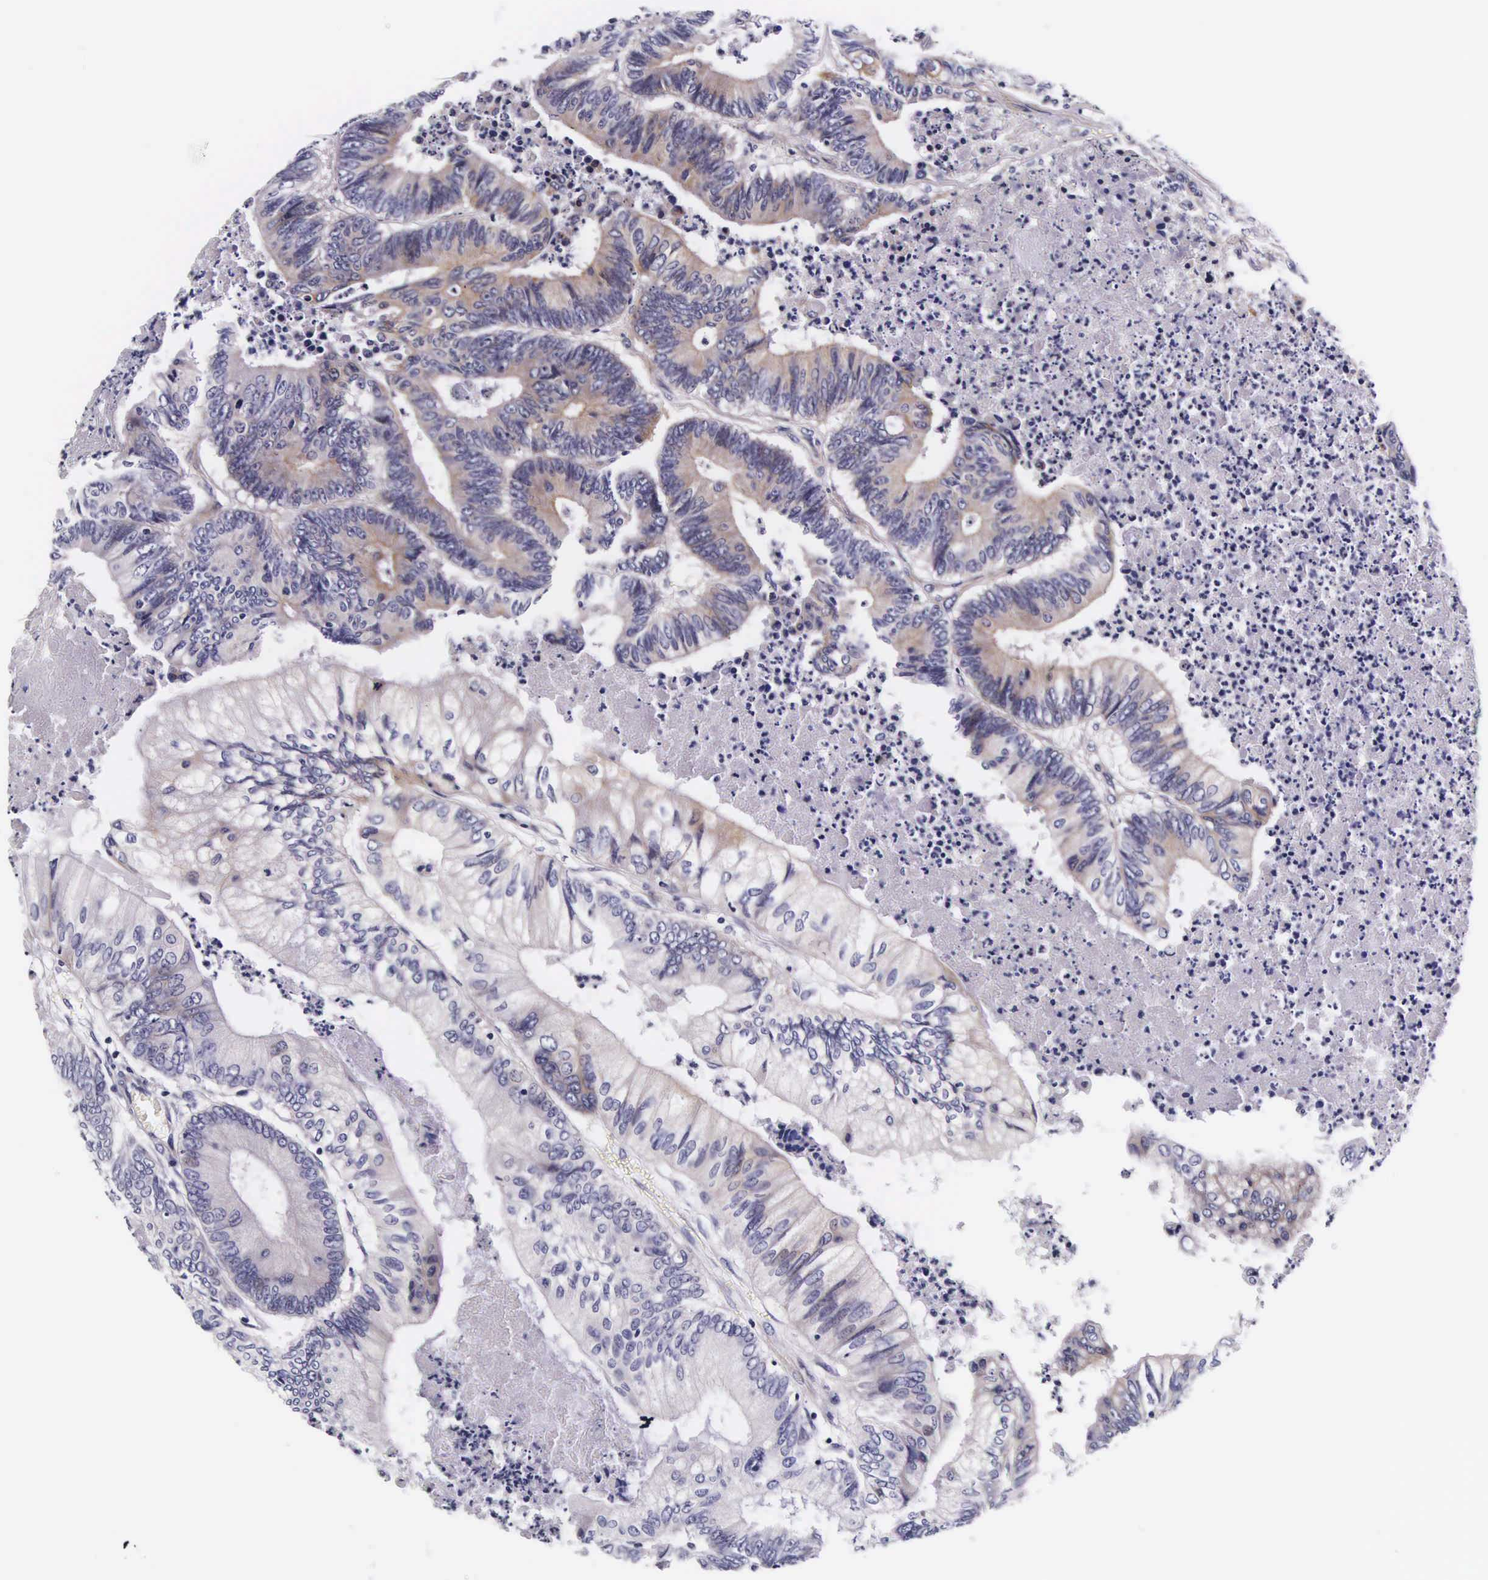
{"staining": {"intensity": "weak", "quantity": "25%-75%", "location": "cytoplasmic/membranous"}, "tissue": "colorectal cancer", "cell_type": "Tumor cells", "image_type": "cancer", "snomed": [{"axis": "morphology", "description": "Adenocarcinoma, NOS"}, {"axis": "topography", "description": "Colon"}], "caption": "A high-resolution histopathology image shows immunohistochemistry (IHC) staining of colorectal cancer, which reveals weak cytoplasmic/membranous staining in approximately 25%-75% of tumor cells.", "gene": "UPRT", "patient": {"sex": "male", "age": 65}}